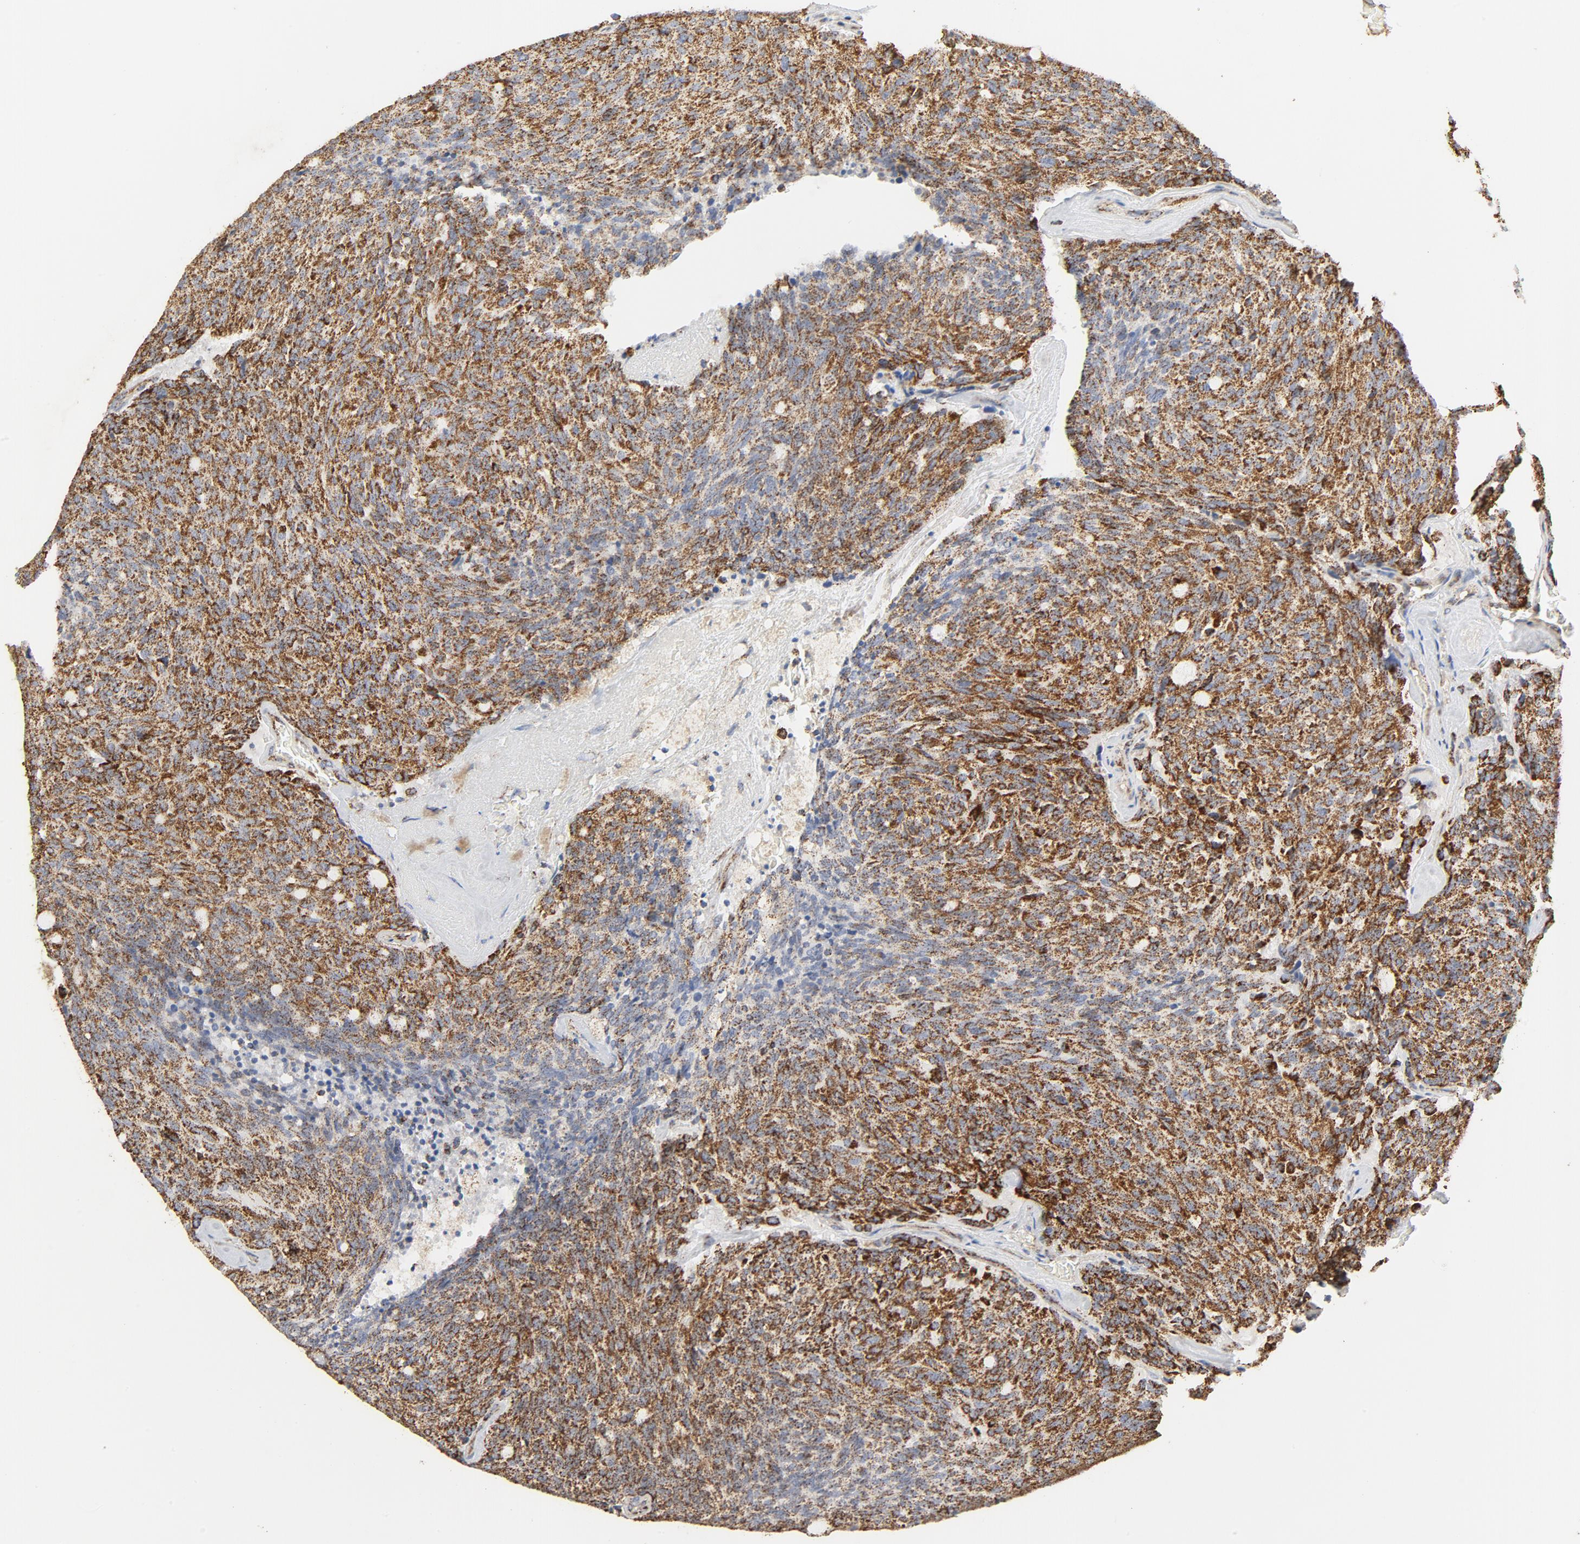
{"staining": {"intensity": "strong", "quantity": ">75%", "location": "cytoplasmic/membranous"}, "tissue": "carcinoid", "cell_type": "Tumor cells", "image_type": "cancer", "snomed": [{"axis": "morphology", "description": "Carcinoid, malignant, NOS"}, {"axis": "topography", "description": "Pancreas"}], "caption": "A brown stain highlights strong cytoplasmic/membranous expression of a protein in human malignant carcinoid tumor cells.", "gene": "PCNX4", "patient": {"sex": "female", "age": 54}}